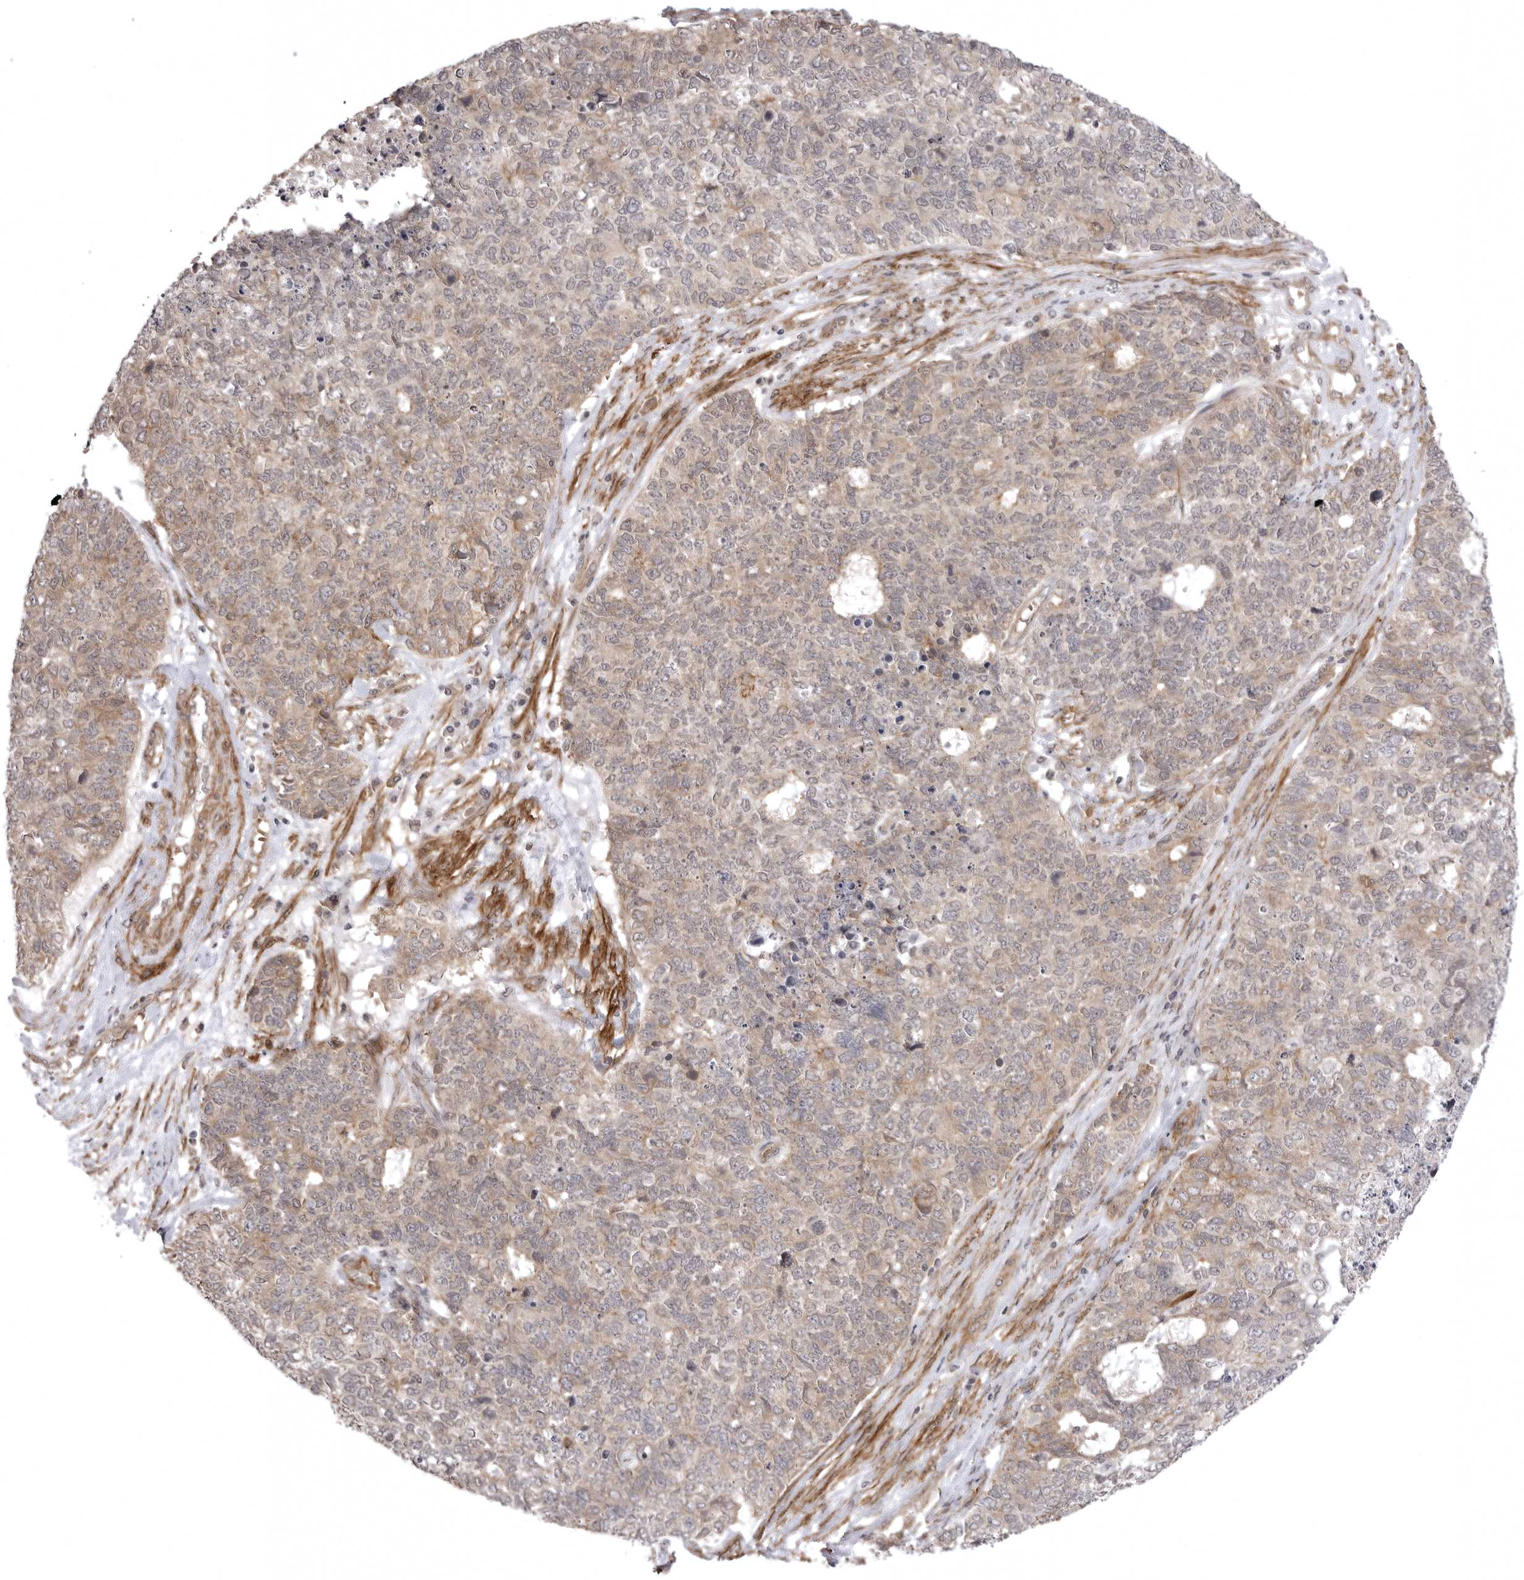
{"staining": {"intensity": "weak", "quantity": "25%-75%", "location": "cytoplasmic/membranous"}, "tissue": "cervical cancer", "cell_type": "Tumor cells", "image_type": "cancer", "snomed": [{"axis": "morphology", "description": "Squamous cell carcinoma, NOS"}, {"axis": "topography", "description": "Cervix"}], "caption": "The histopathology image shows staining of cervical cancer, revealing weak cytoplasmic/membranous protein positivity (brown color) within tumor cells. The protein is shown in brown color, while the nuclei are stained blue.", "gene": "SORBS1", "patient": {"sex": "female", "age": 63}}